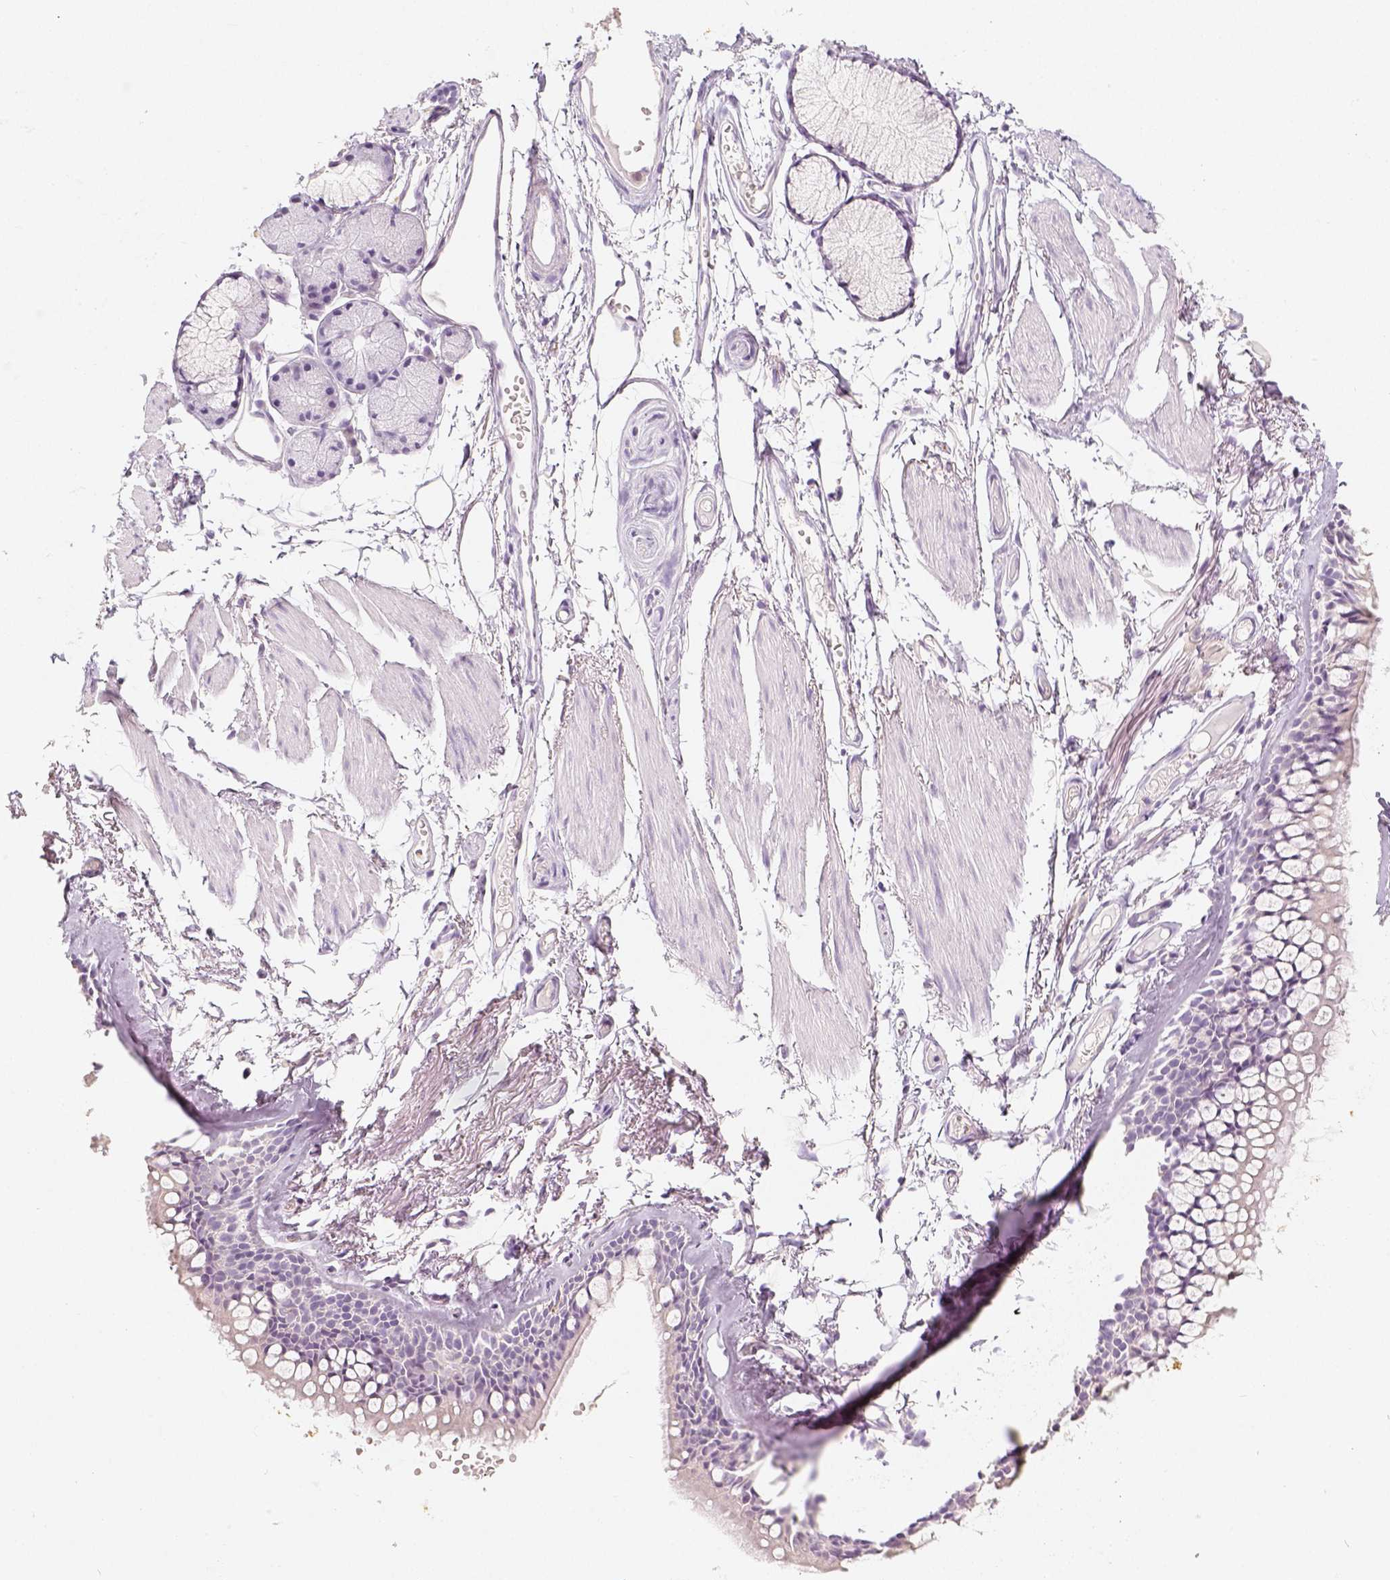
{"staining": {"intensity": "negative", "quantity": "none", "location": "none"}, "tissue": "adipose tissue", "cell_type": "Adipocytes", "image_type": "normal", "snomed": [{"axis": "morphology", "description": "Normal tissue, NOS"}, {"axis": "topography", "description": "Cartilage tissue"}, {"axis": "topography", "description": "Bronchus"}], "caption": "Adipocytes show no significant expression in benign adipose tissue. (Stains: DAB immunohistochemistry with hematoxylin counter stain, Microscopy: brightfield microscopy at high magnification).", "gene": "NECAB2", "patient": {"sex": "female", "age": 79}}